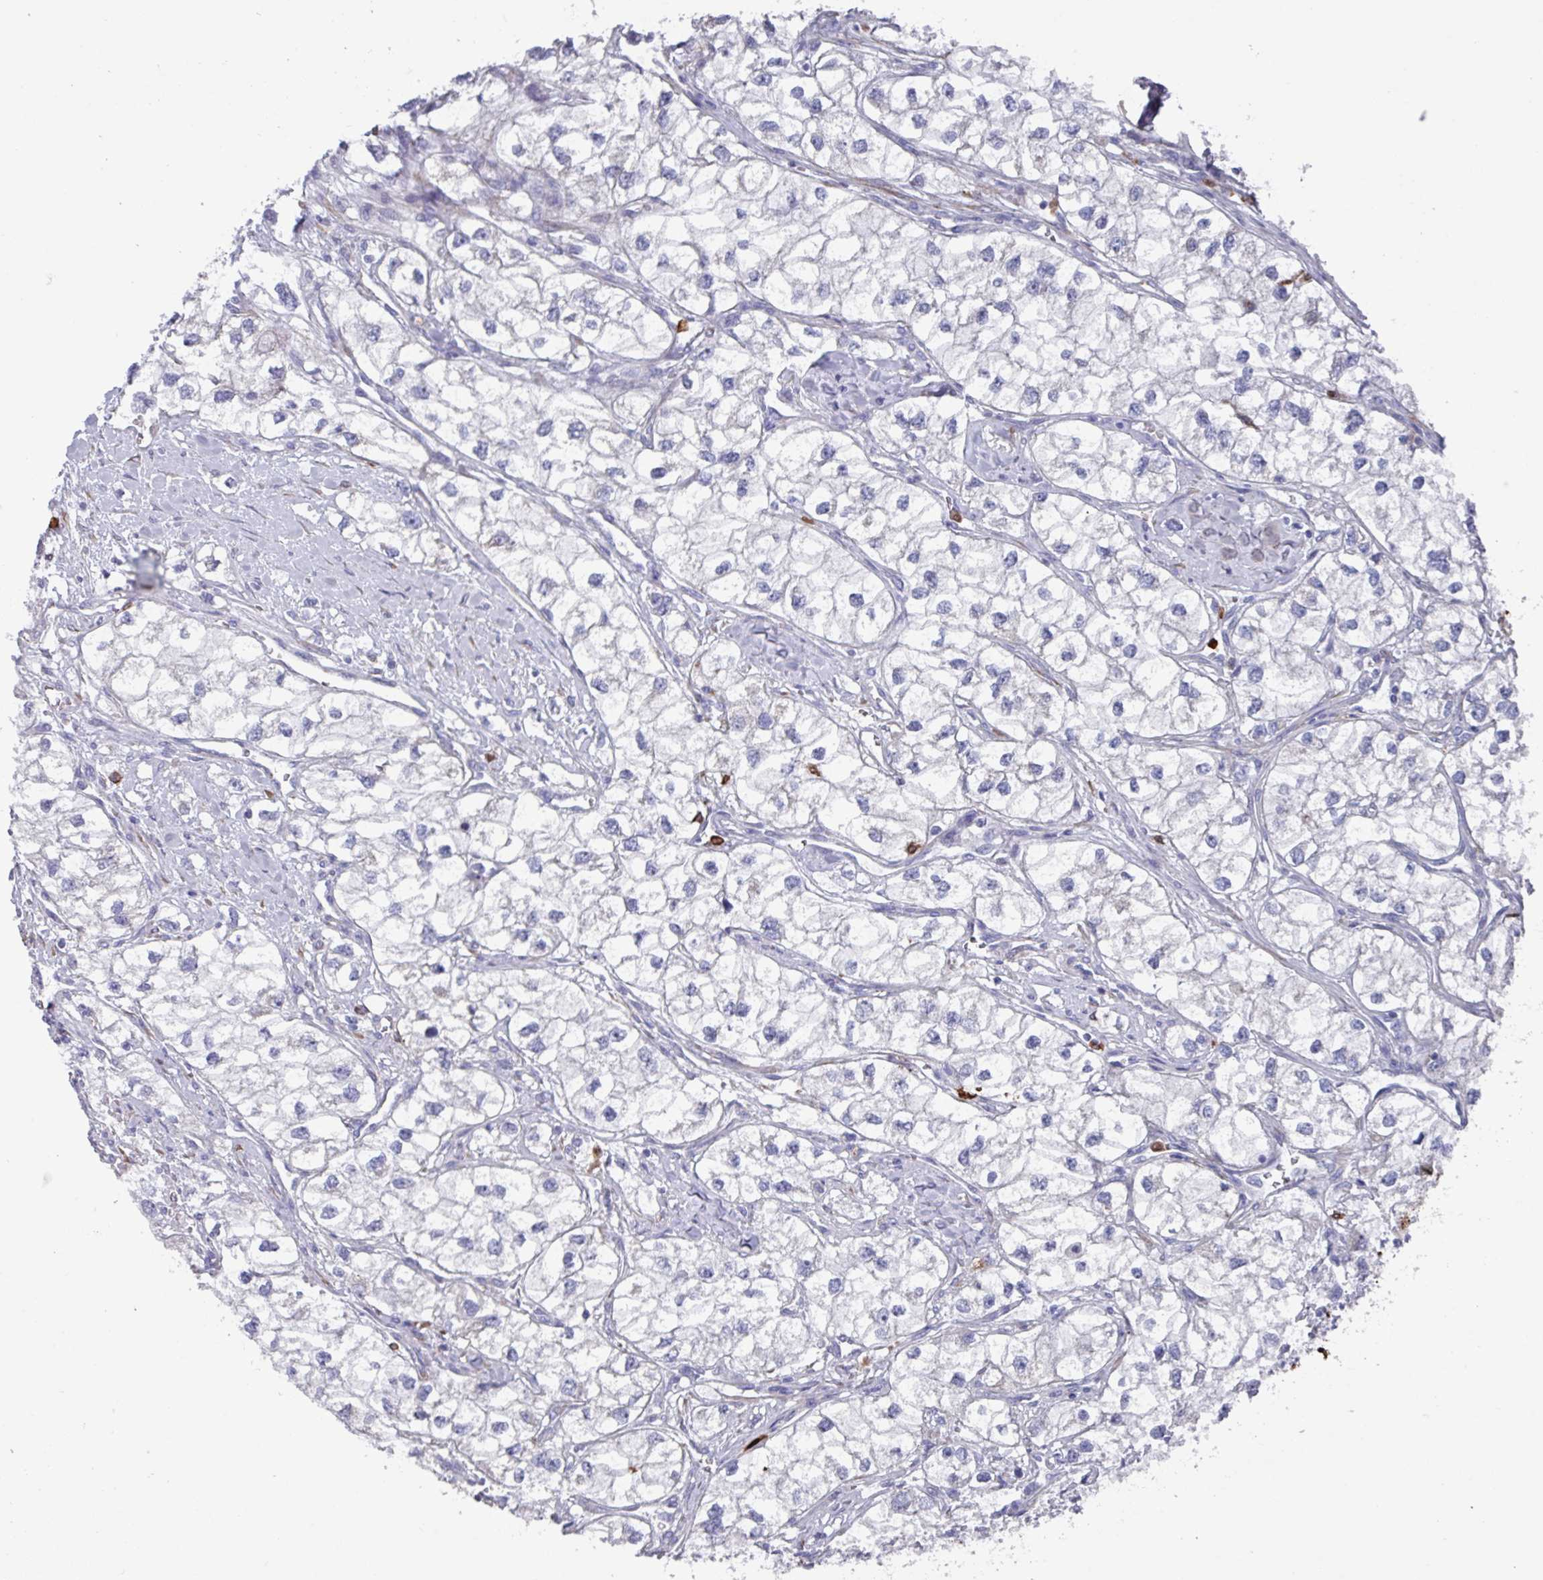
{"staining": {"intensity": "negative", "quantity": "none", "location": "none"}, "tissue": "renal cancer", "cell_type": "Tumor cells", "image_type": "cancer", "snomed": [{"axis": "morphology", "description": "Adenocarcinoma, NOS"}, {"axis": "topography", "description": "Kidney"}], "caption": "The image exhibits no staining of tumor cells in renal cancer.", "gene": "UQCC2", "patient": {"sex": "male", "age": 59}}